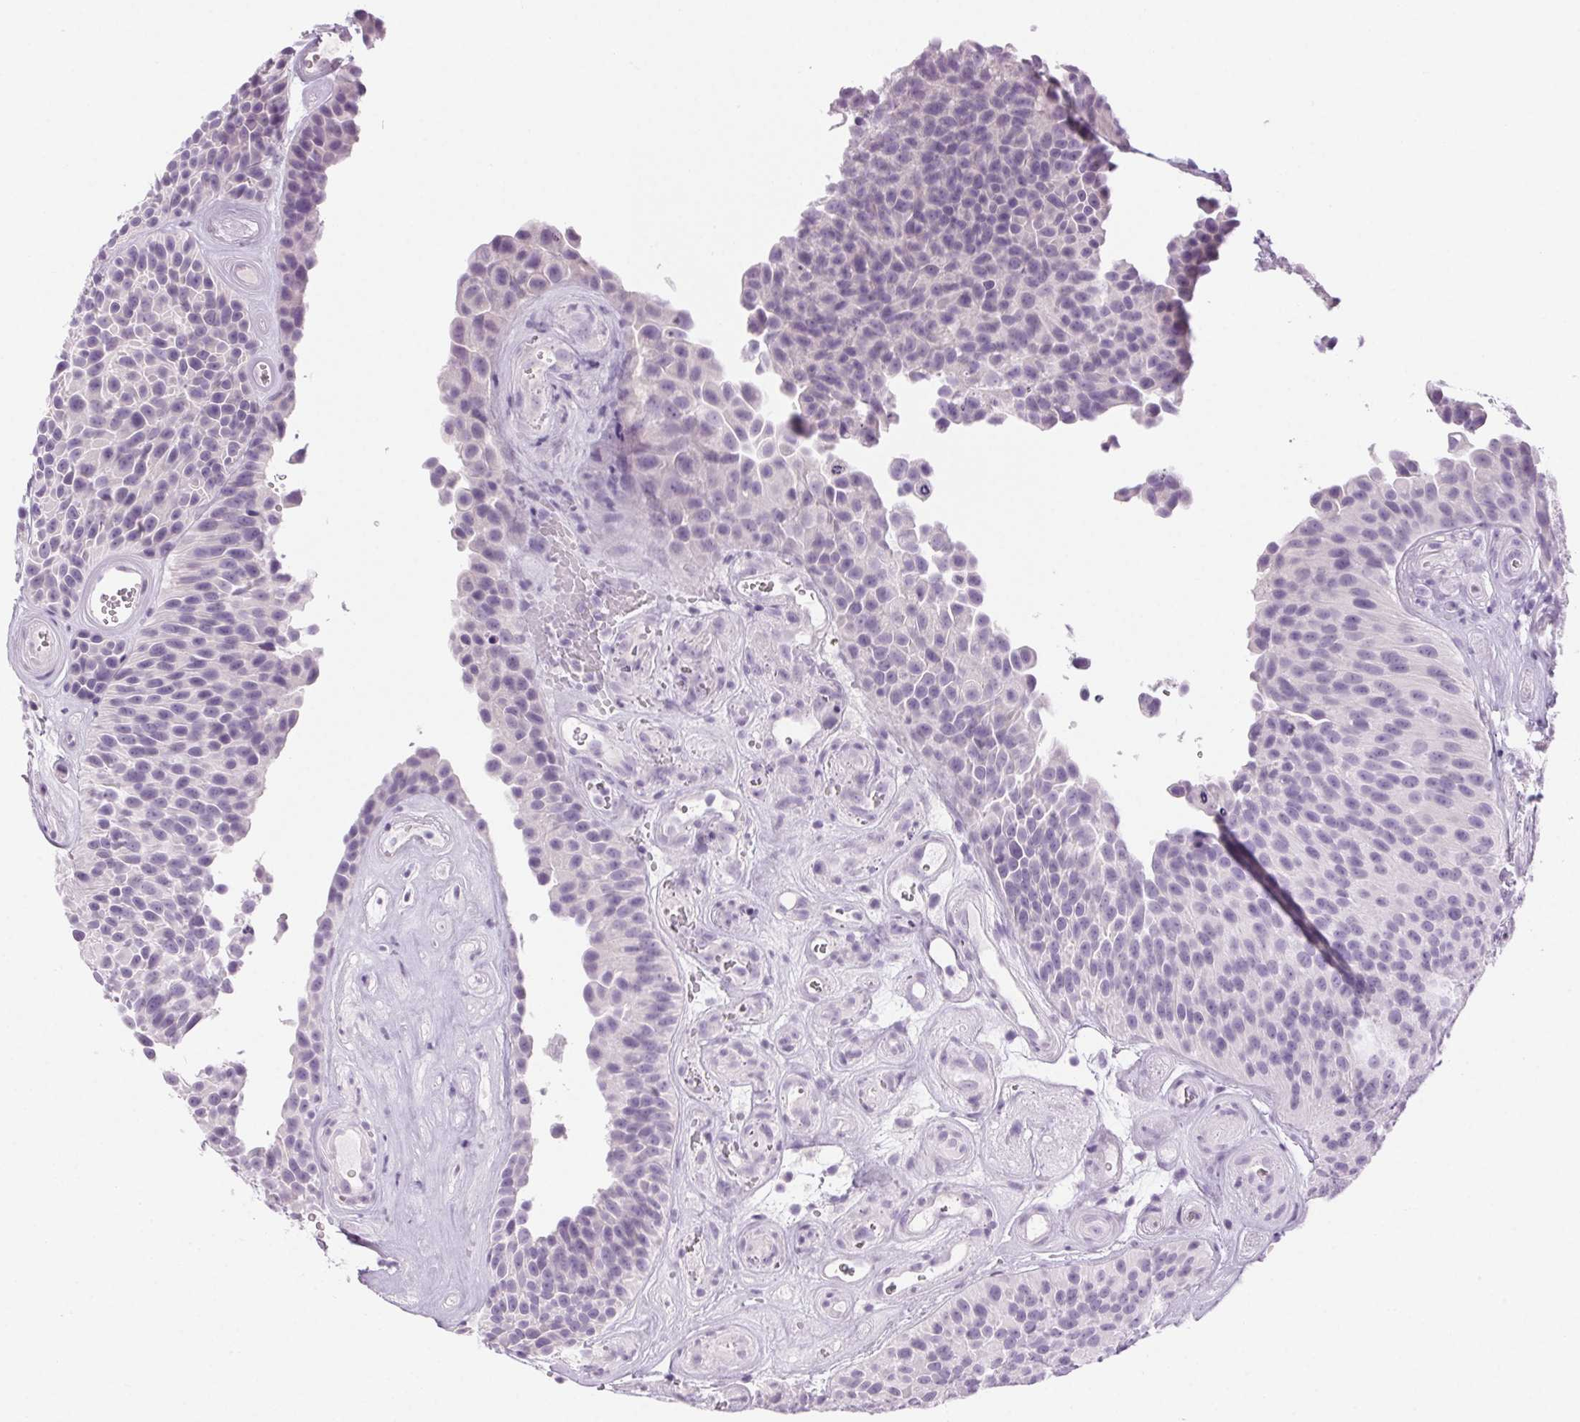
{"staining": {"intensity": "negative", "quantity": "none", "location": "none"}, "tissue": "urothelial cancer", "cell_type": "Tumor cells", "image_type": "cancer", "snomed": [{"axis": "morphology", "description": "Urothelial carcinoma, Low grade"}, {"axis": "topography", "description": "Urinary bladder"}], "caption": "This is an immunohistochemistry (IHC) micrograph of urothelial cancer. There is no positivity in tumor cells.", "gene": "LRP2", "patient": {"sex": "male", "age": 76}}